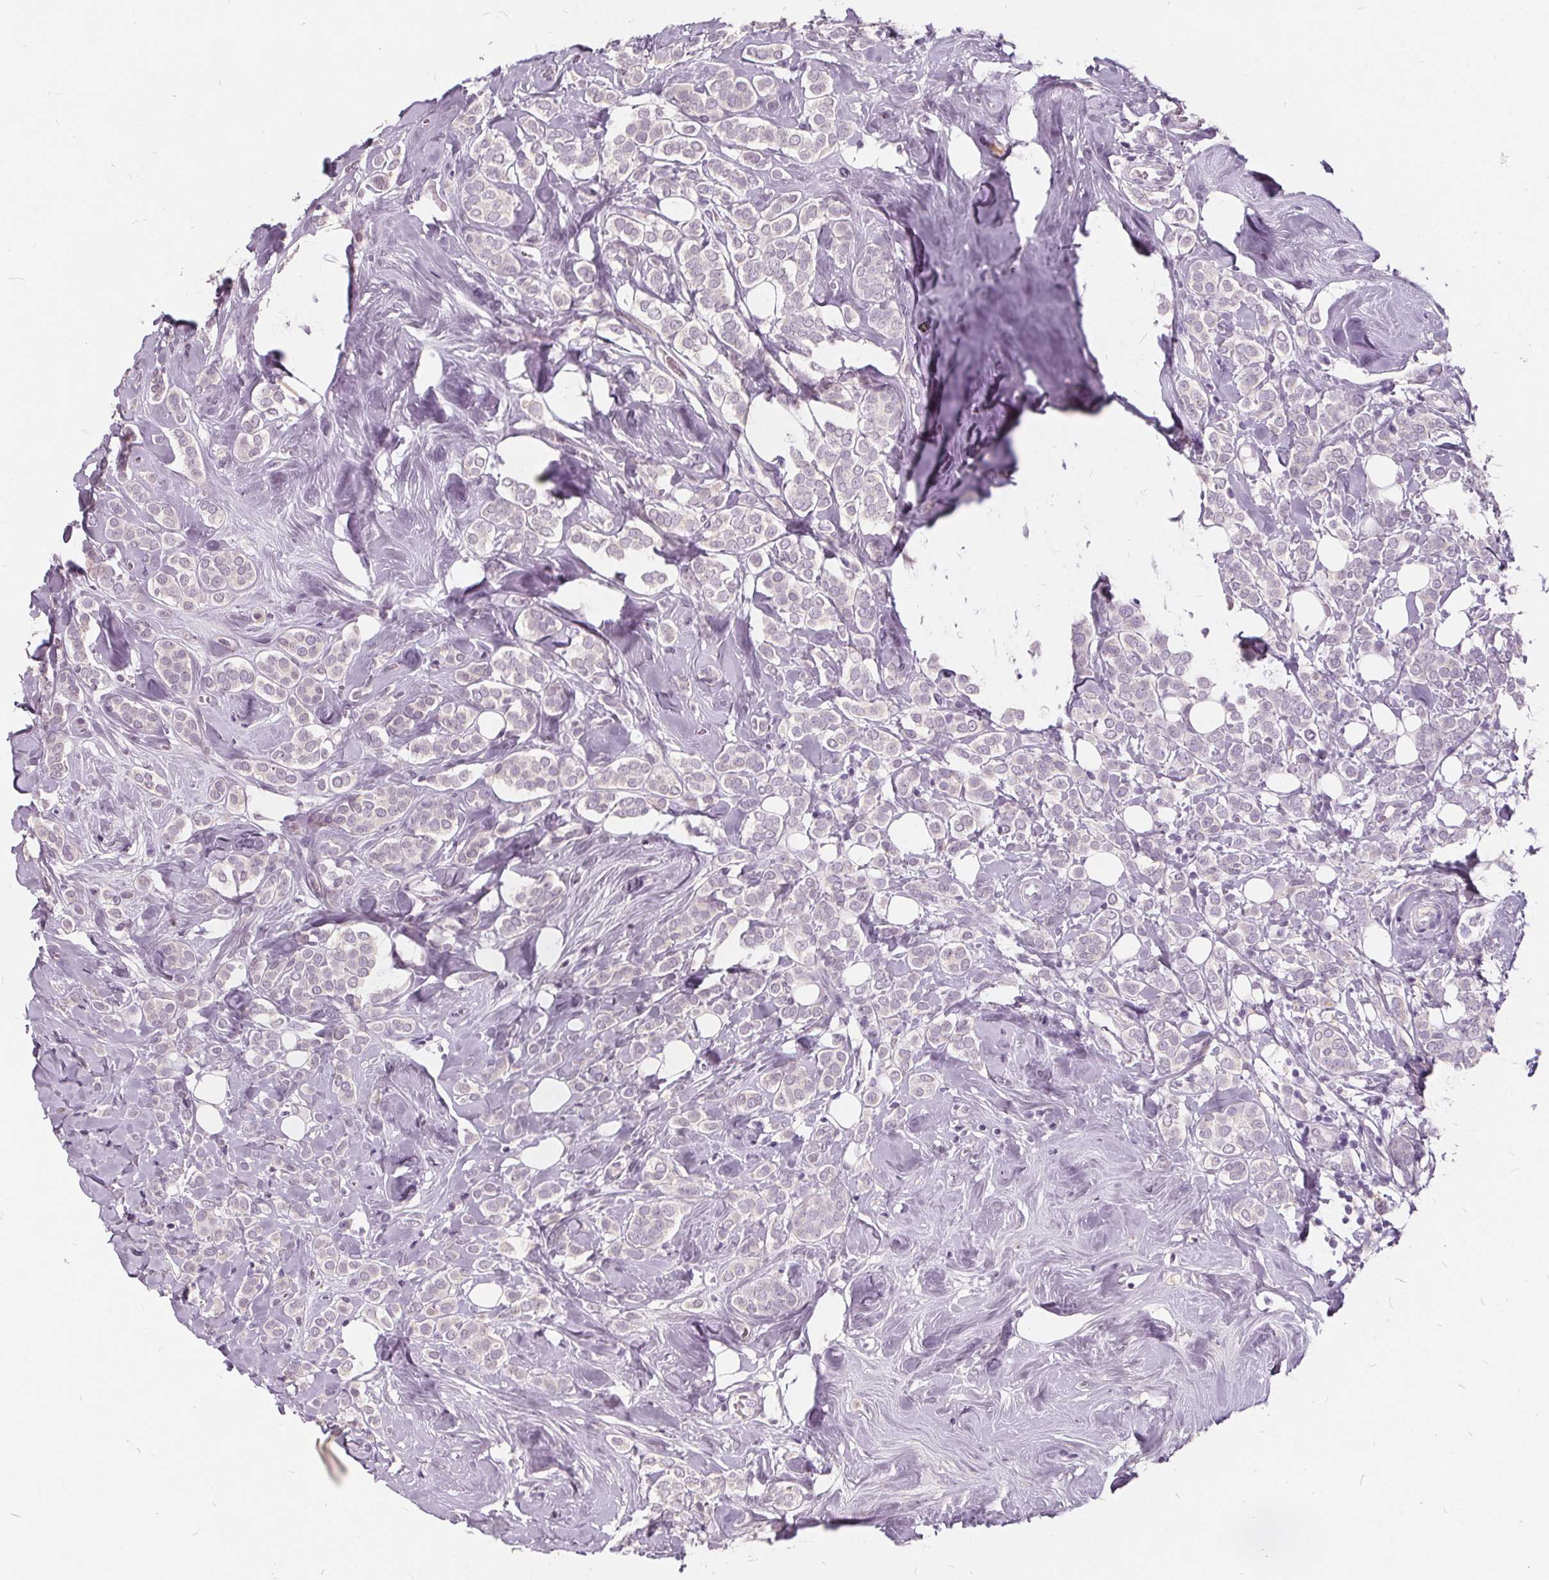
{"staining": {"intensity": "negative", "quantity": "none", "location": "none"}, "tissue": "breast cancer", "cell_type": "Tumor cells", "image_type": "cancer", "snomed": [{"axis": "morphology", "description": "Lobular carcinoma"}, {"axis": "topography", "description": "Breast"}], "caption": "A high-resolution histopathology image shows immunohistochemistry (IHC) staining of breast cancer, which shows no significant positivity in tumor cells. (Immunohistochemistry, brightfield microscopy, high magnification).", "gene": "PLA2G2E", "patient": {"sex": "female", "age": 49}}